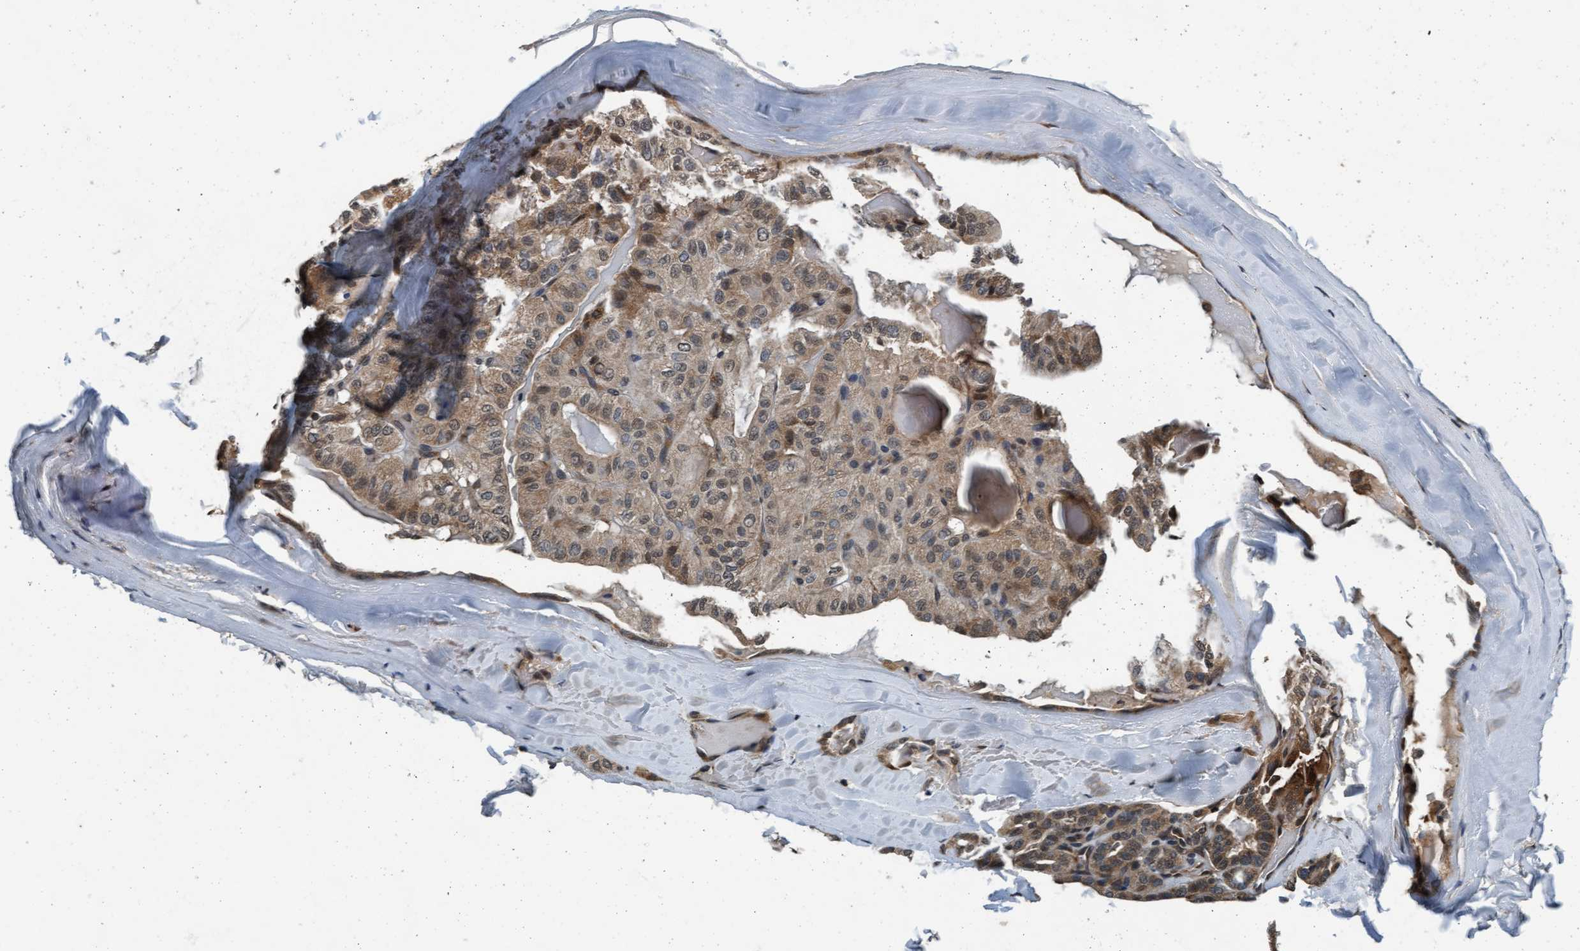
{"staining": {"intensity": "moderate", "quantity": ">75%", "location": "cytoplasmic/membranous,nuclear"}, "tissue": "thyroid cancer", "cell_type": "Tumor cells", "image_type": "cancer", "snomed": [{"axis": "morphology", "description": "Papillary adenocarcinoma, NOS"}, {"axis": "topography", "description": "Thyroid gland"}], "caption": "Immunohistochemistry (DAB) staining of thyroid papillary adenocarcinoma reveals moderate cytoplasmic/membranous and nuclear protein positivity in approximately >75% of tumor cells.", "gene": "WASF1", "patient": {"sex": "male", "age": 77}}